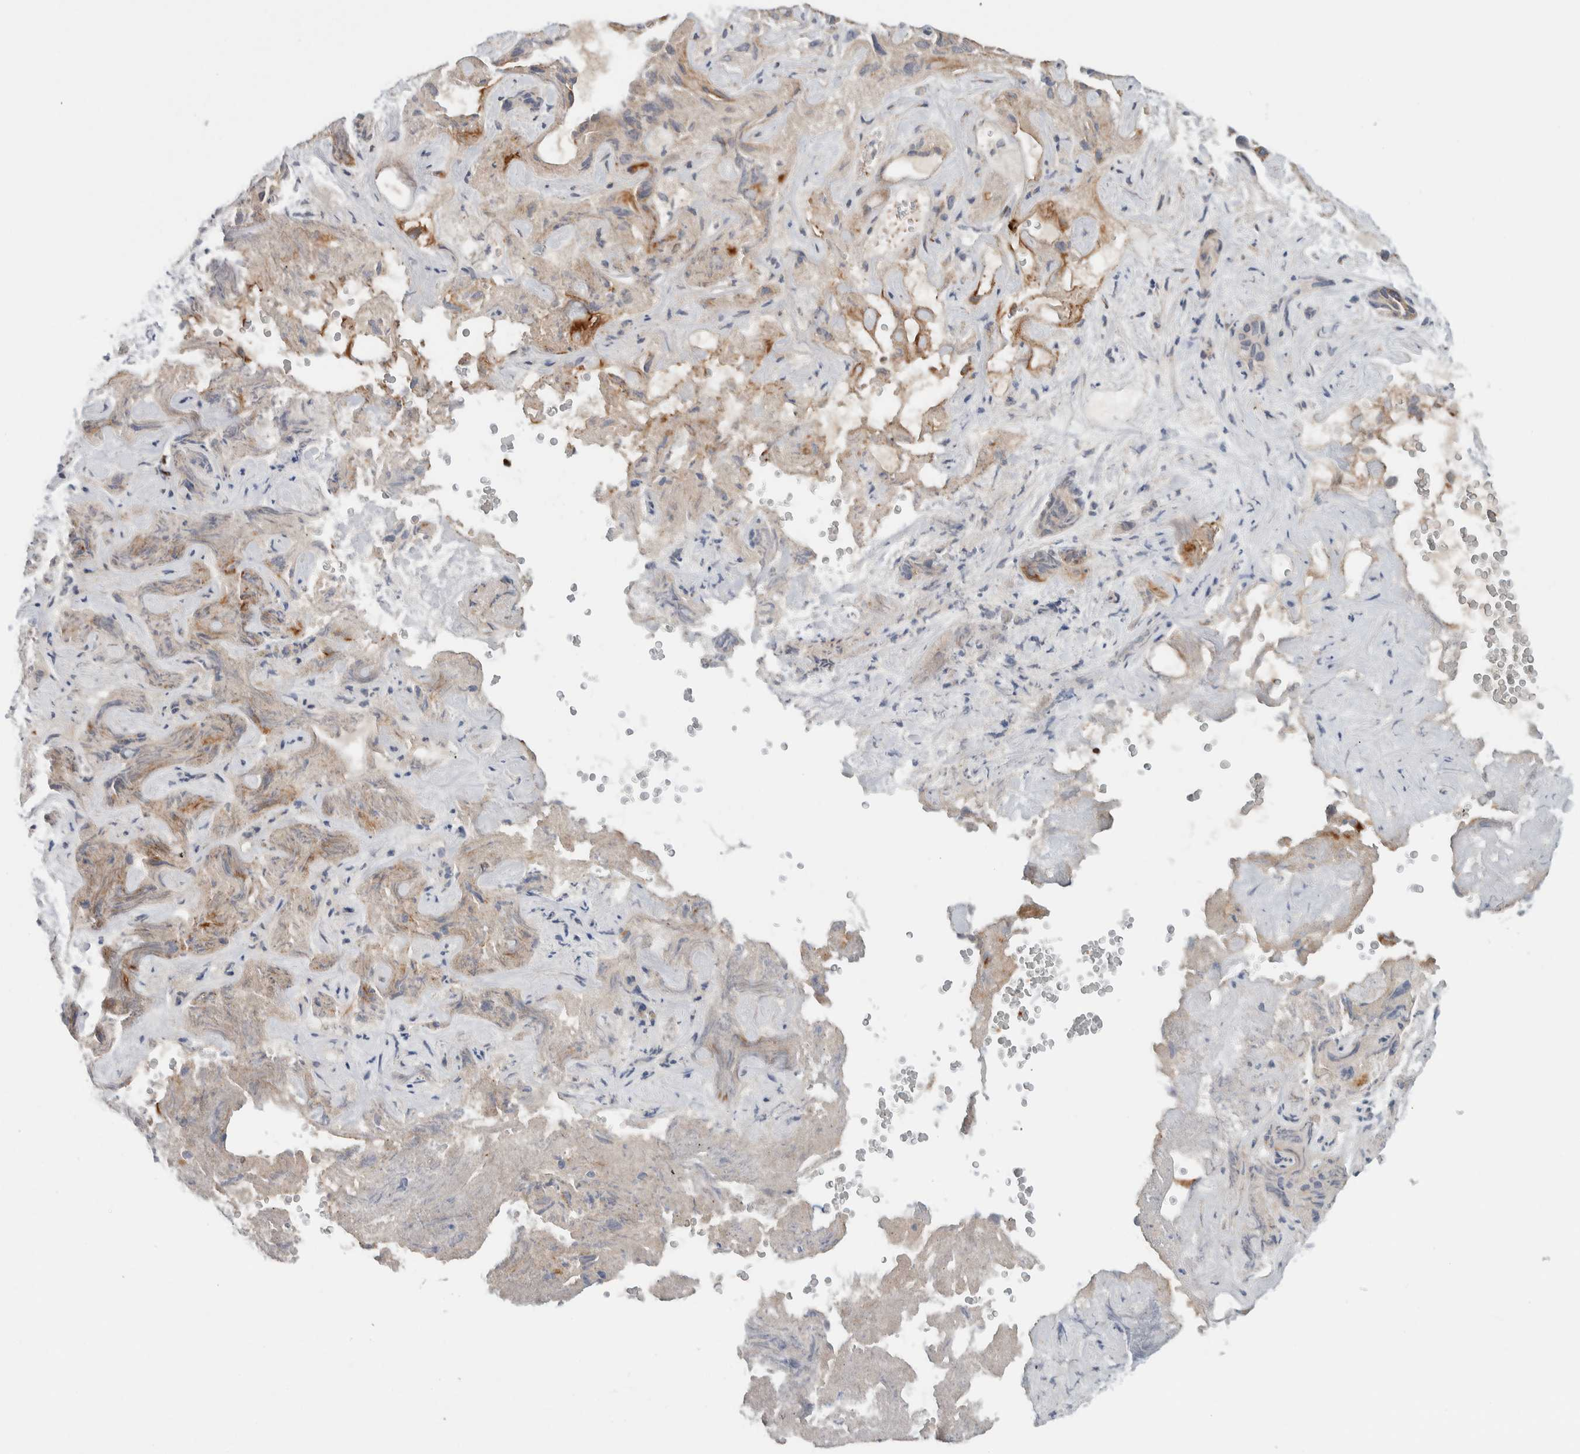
{"staining": {"intensity": "weak", "quantity": "<25%", "location": "cytoplasmic/membranous"}, "tissue": "liver cancer", "cell_type": "Tumor cells", "image_type": "cancer", "snomed": [{"axis": "morphology", "description": "Cholangiocarcinoma"}, {"axis": "topography", "description": "Liver"}], "caption": "This is a photomicrograph of IHC staining of cholangiocarcinoma (liver), which shows no positivity in tumor cells. (Stains: DAB (3,3'-diaminobenzidine) immunohistochemistry with hematoxylin counter stain, Microscopy: brightfield microscopy at high magnification).", "gene": "KLHL6", "patient": {"sex": "female", "age": 52}}